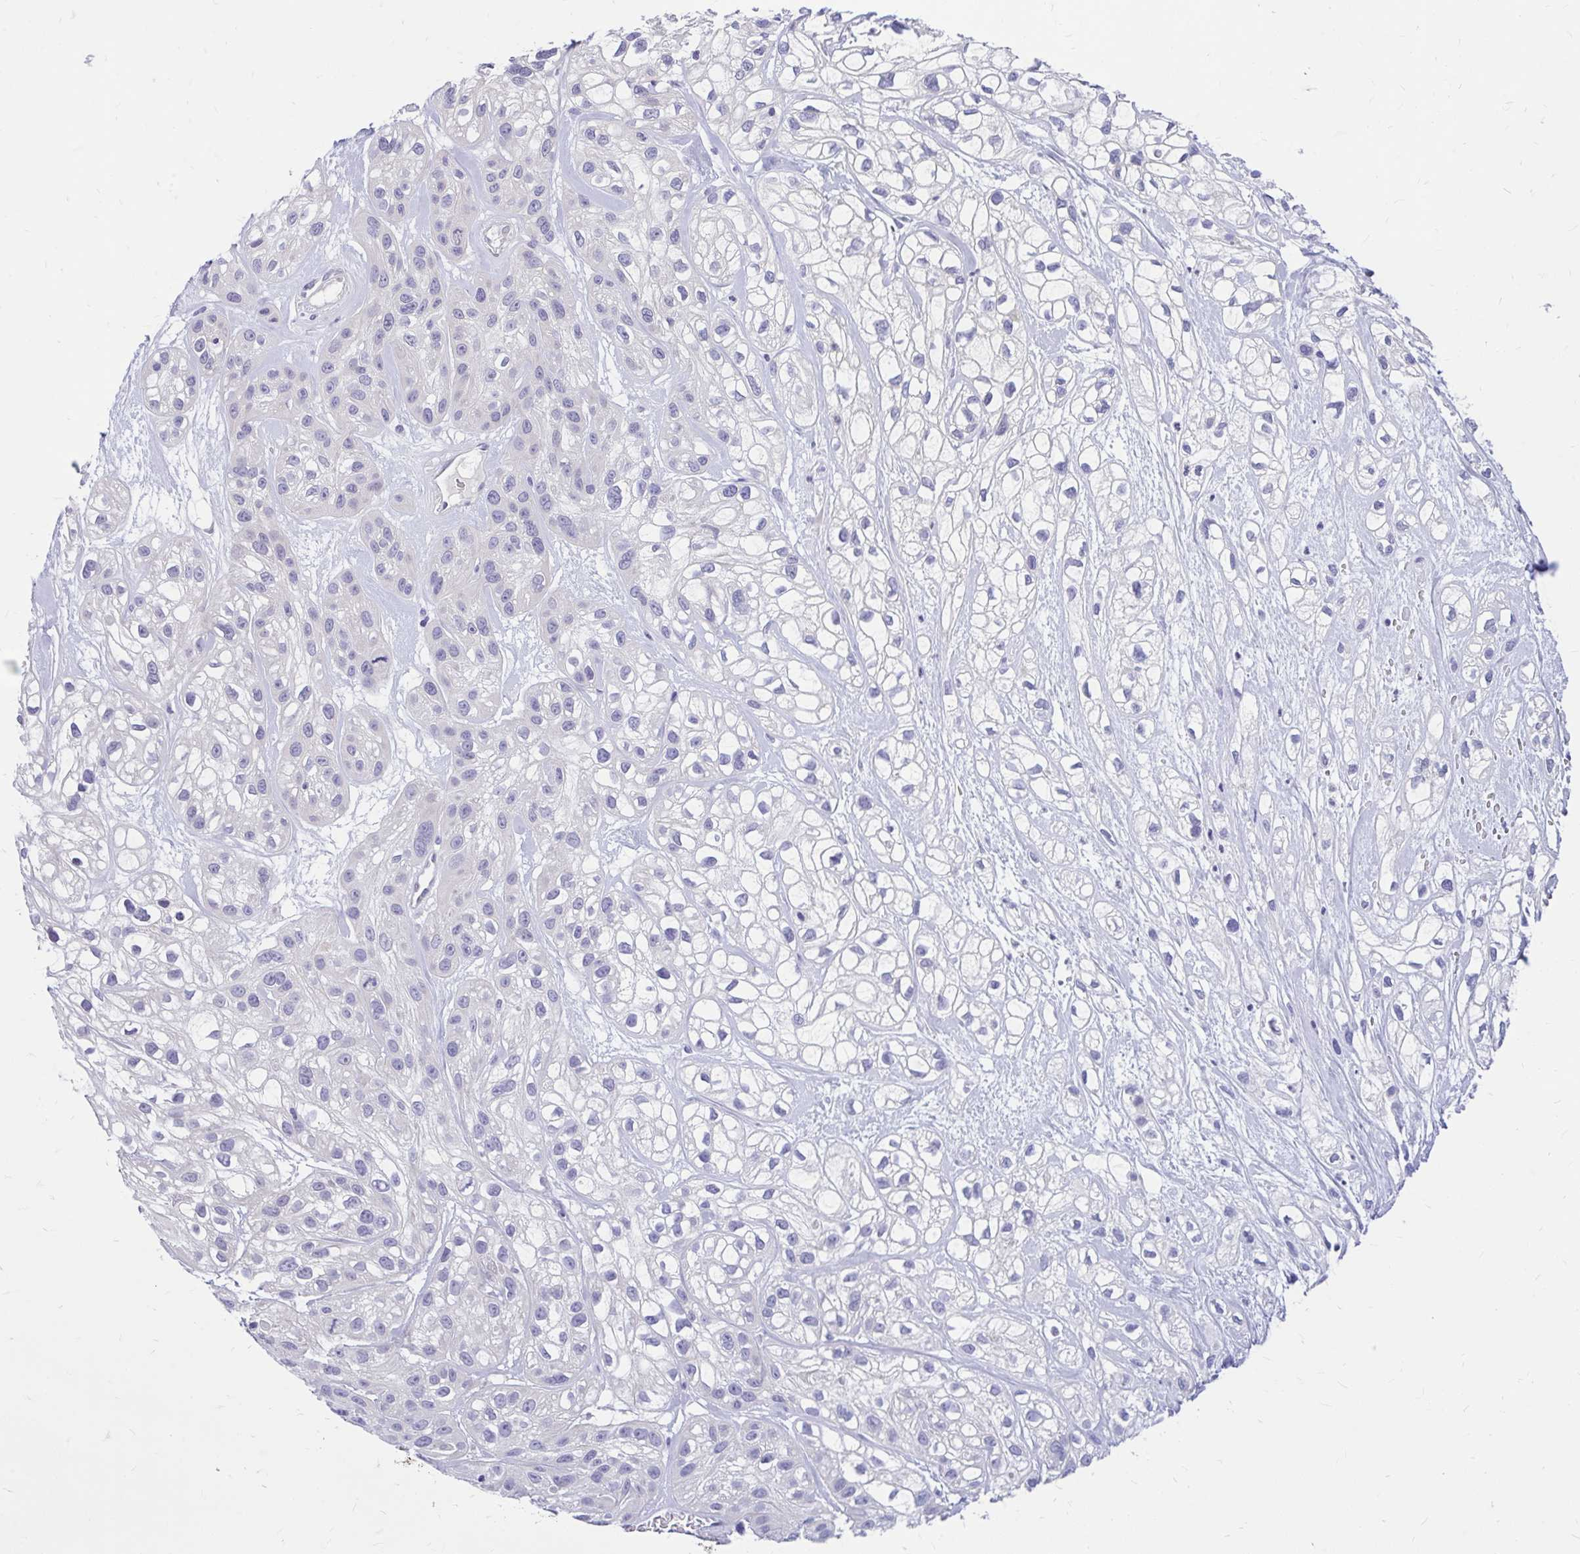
{"staining": {"intensity": "negative", "quantity": "none", "location": "none"}, "tissue": "skin cancer", "cell_type": "Tumor cells", "image_type": "cancer", "snomed": [{"axis": "morphology", "description": "Squamous cell carcinoma, NOS"}, {"axis": "topography", "description": "Skin"}], "caption": "IHC micrograph of neoplastic tissue: squamous cell carcinoma (skin) stained with DAB (3,3'-diaminobenzidine) shows no significant protein expression in tumor cells.", "gene": "MAP1LC3A", "patient": {"sex": "male", "age": 82}}